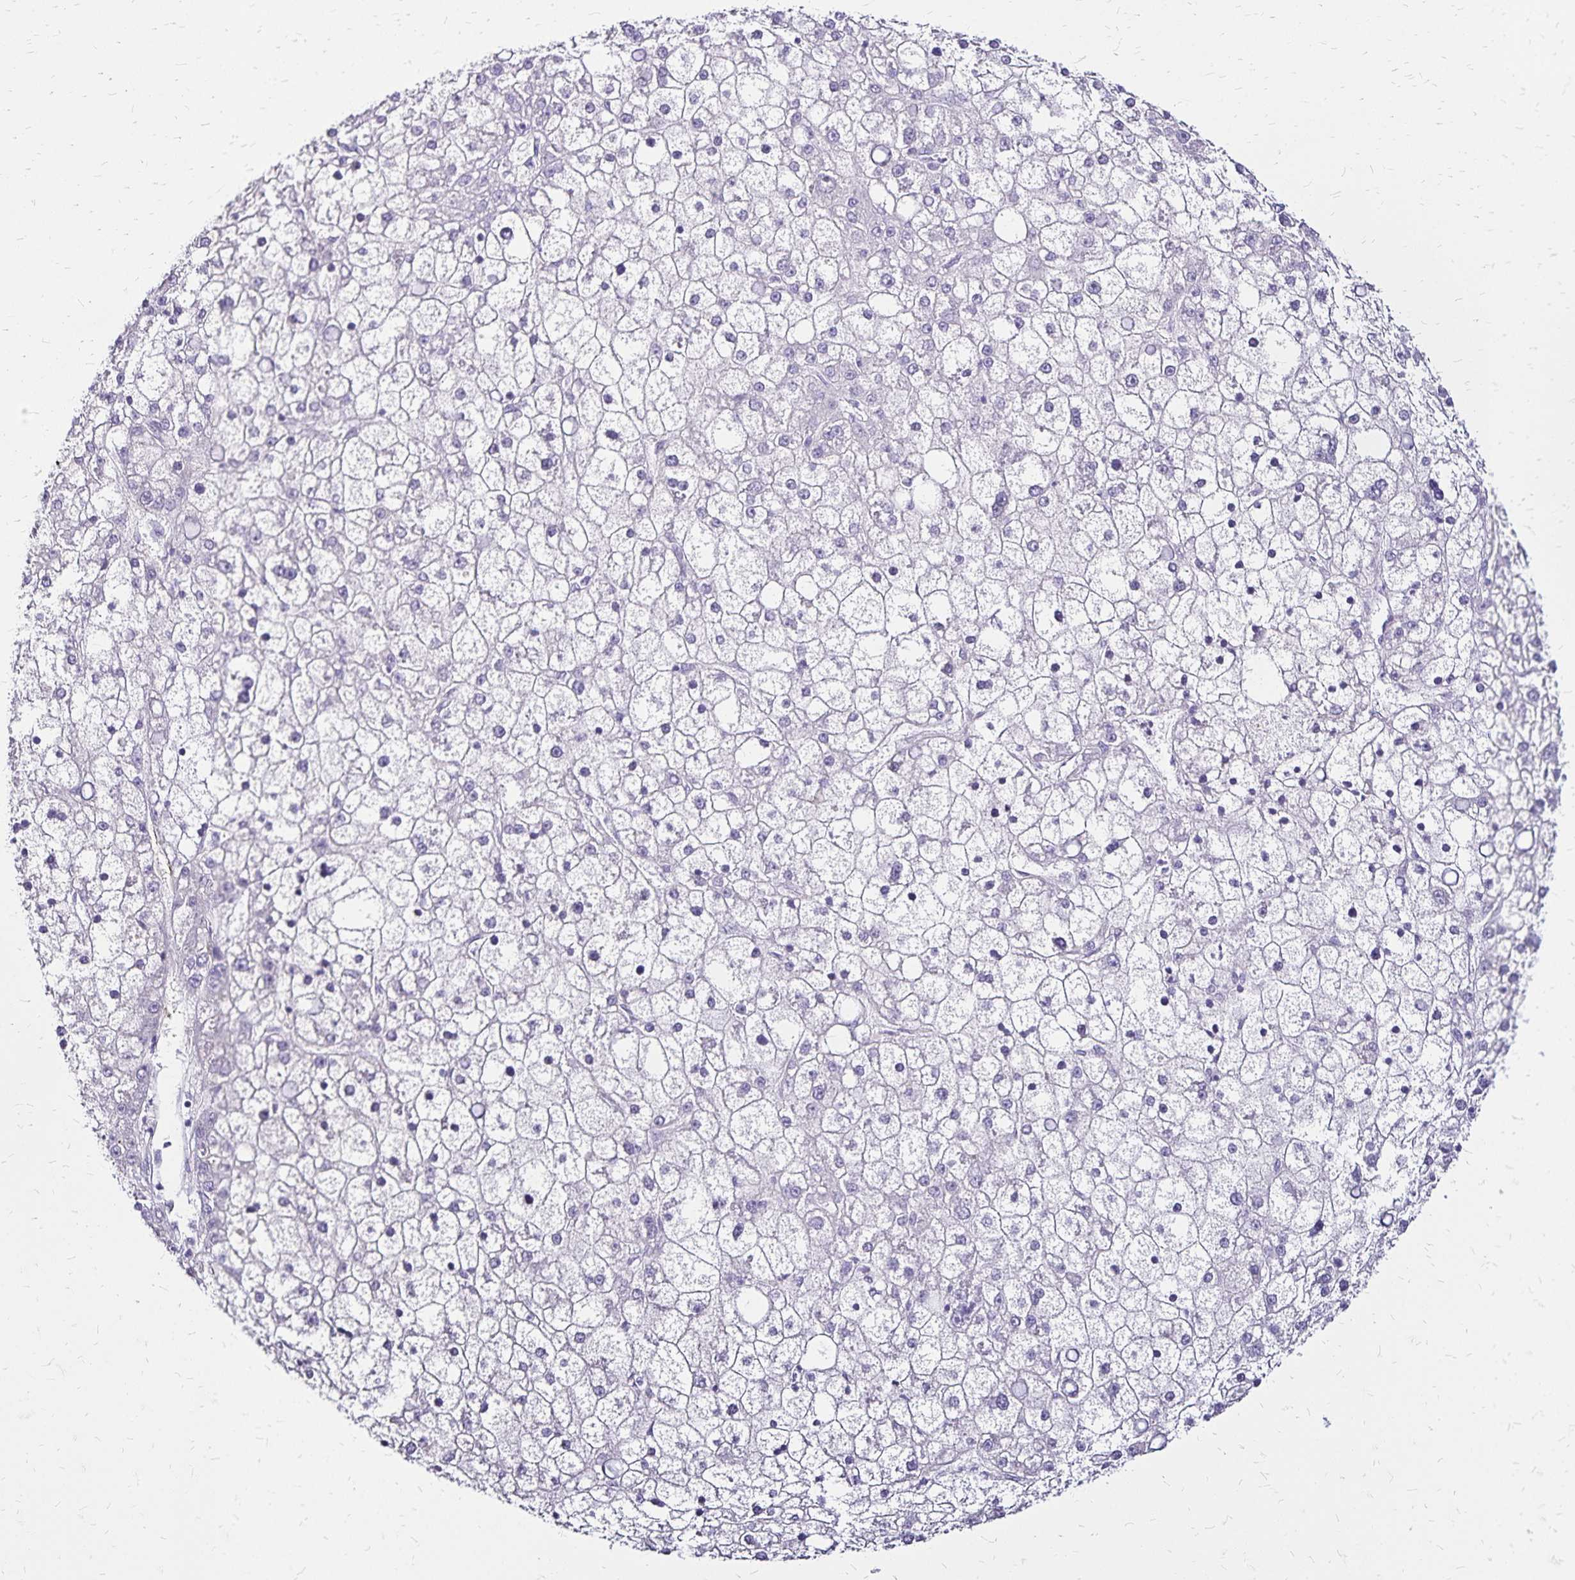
{"staining": {"intensity": "negative", "quantity": "none", "location": "none"}, "tissue": "liver cancer", "cell_type": "Tumor cells", "image_type": "cancer", "snomed": [{"axis": "morphology", "description": "Carcinoma, Hepatocellular, NOS"}, {"axis": "topography", "description": "Liver"}], "caption": "Image shows no significant protein expression in tumor cells of liver hepatocellular carcinoma. (Stains: DAB (3,3'-diaminobenzidine) immunohistochemistry with hematoxylin counter stain, Microscopy: brightfield microscopy at high magnification).", "gene": "KISS1", "patient": {"sex": "male", "age": 67}}